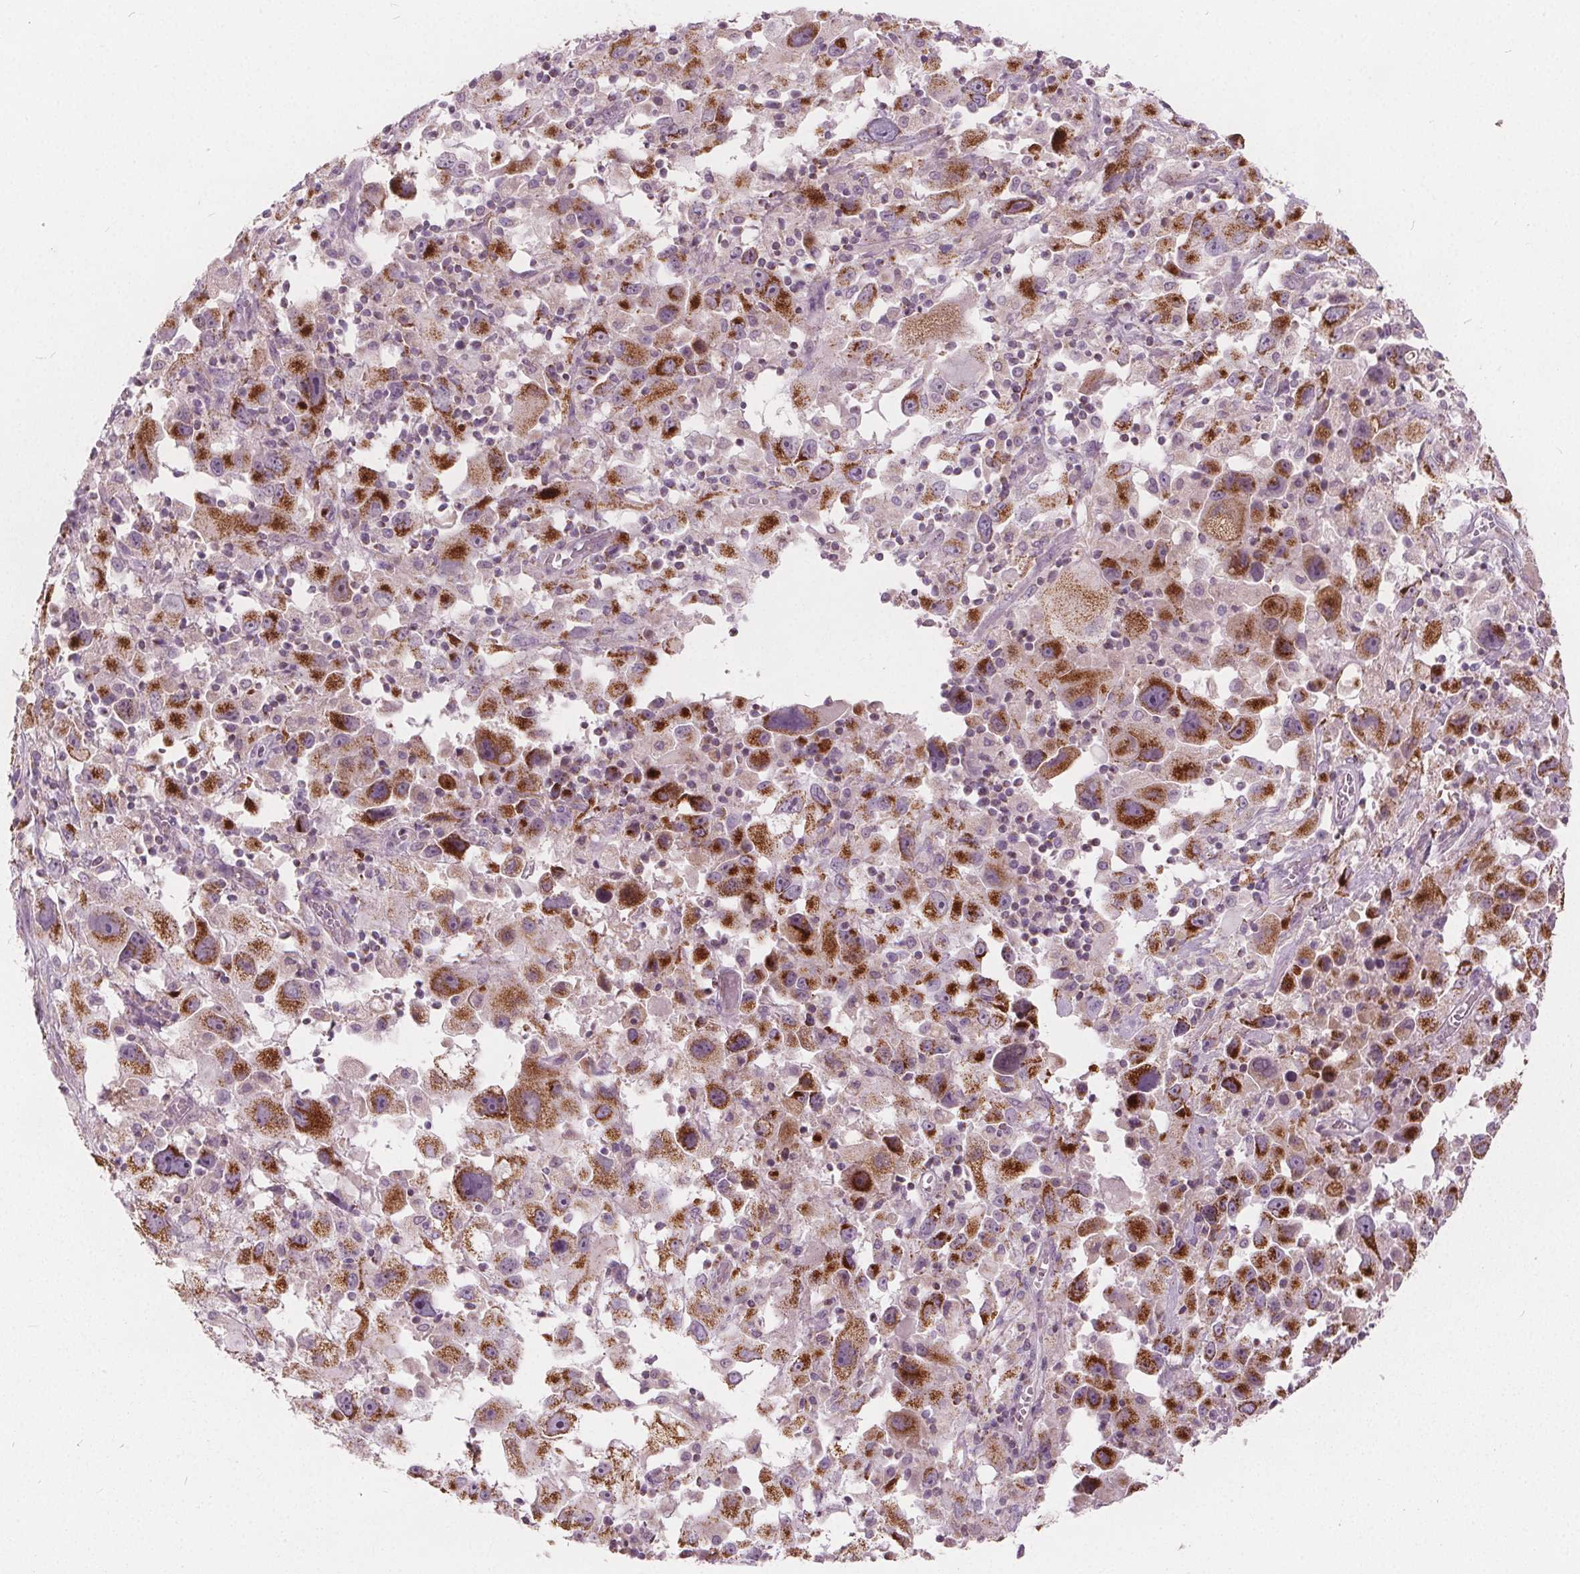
{"staining": {"intensity": "strong", "quantity": "25%-75%", "location": "cytoplasmic/membranous"}, "tissue": "melanoma", "cell_type": "Tumor cells", "image_type": "cancer", "snomed": [{"axis": "morphology", "description": "Malignant melanoma, Metastatic site"}, {"axis": "topography", "description": "Soft tissue"}], "caption": "IHC photomicrograph of neoplastic tissue: human melanoma stained using IHC reveals high levels of strong protein expression localized specifically in the cytoplasmic/membranous of tumor cells, appearing as a cytoplasmic/membranous brown color.", "gene": "ECI2", "patient": {"sex": "male", "age": 50}}